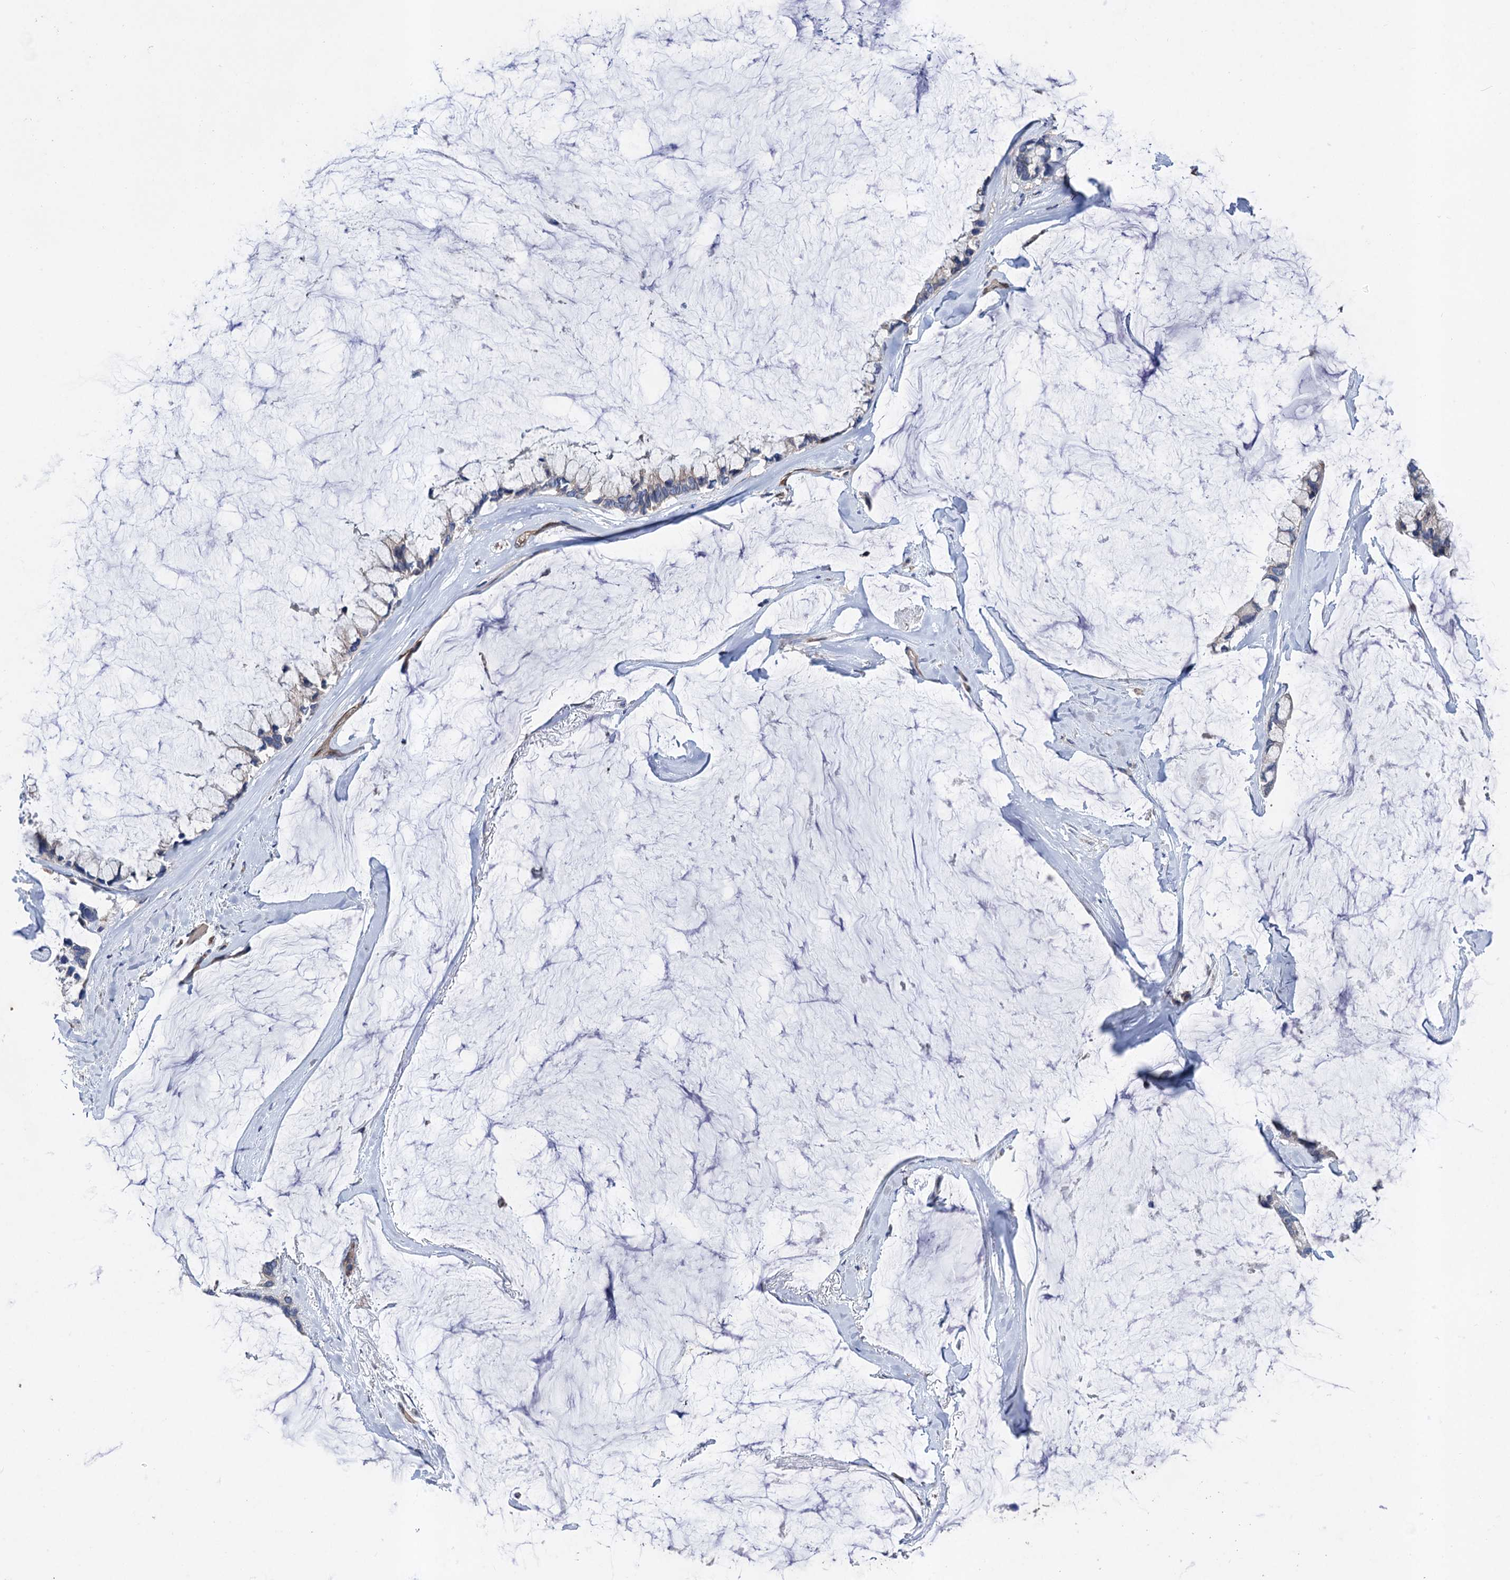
{"staining": {"intensity": "negative", "quantity": "none", "location": "none"}, "tissue": "ovarian cancer", "cell_type": "Tumor cells", "image_type": "cancer", "snomed": [{"axis": "morphology", "description": "Cystadenocarcinoma, mucinous, NOS"}, {"axis": "topography", "description": "Ovary"}], "caption": "A histopathology image of human mucinous cystadenocarcinoma (ovarian) is negative for staining in tumor cells.", "gene": "STING1", "patient": {"sex": "female", "age": 39}}